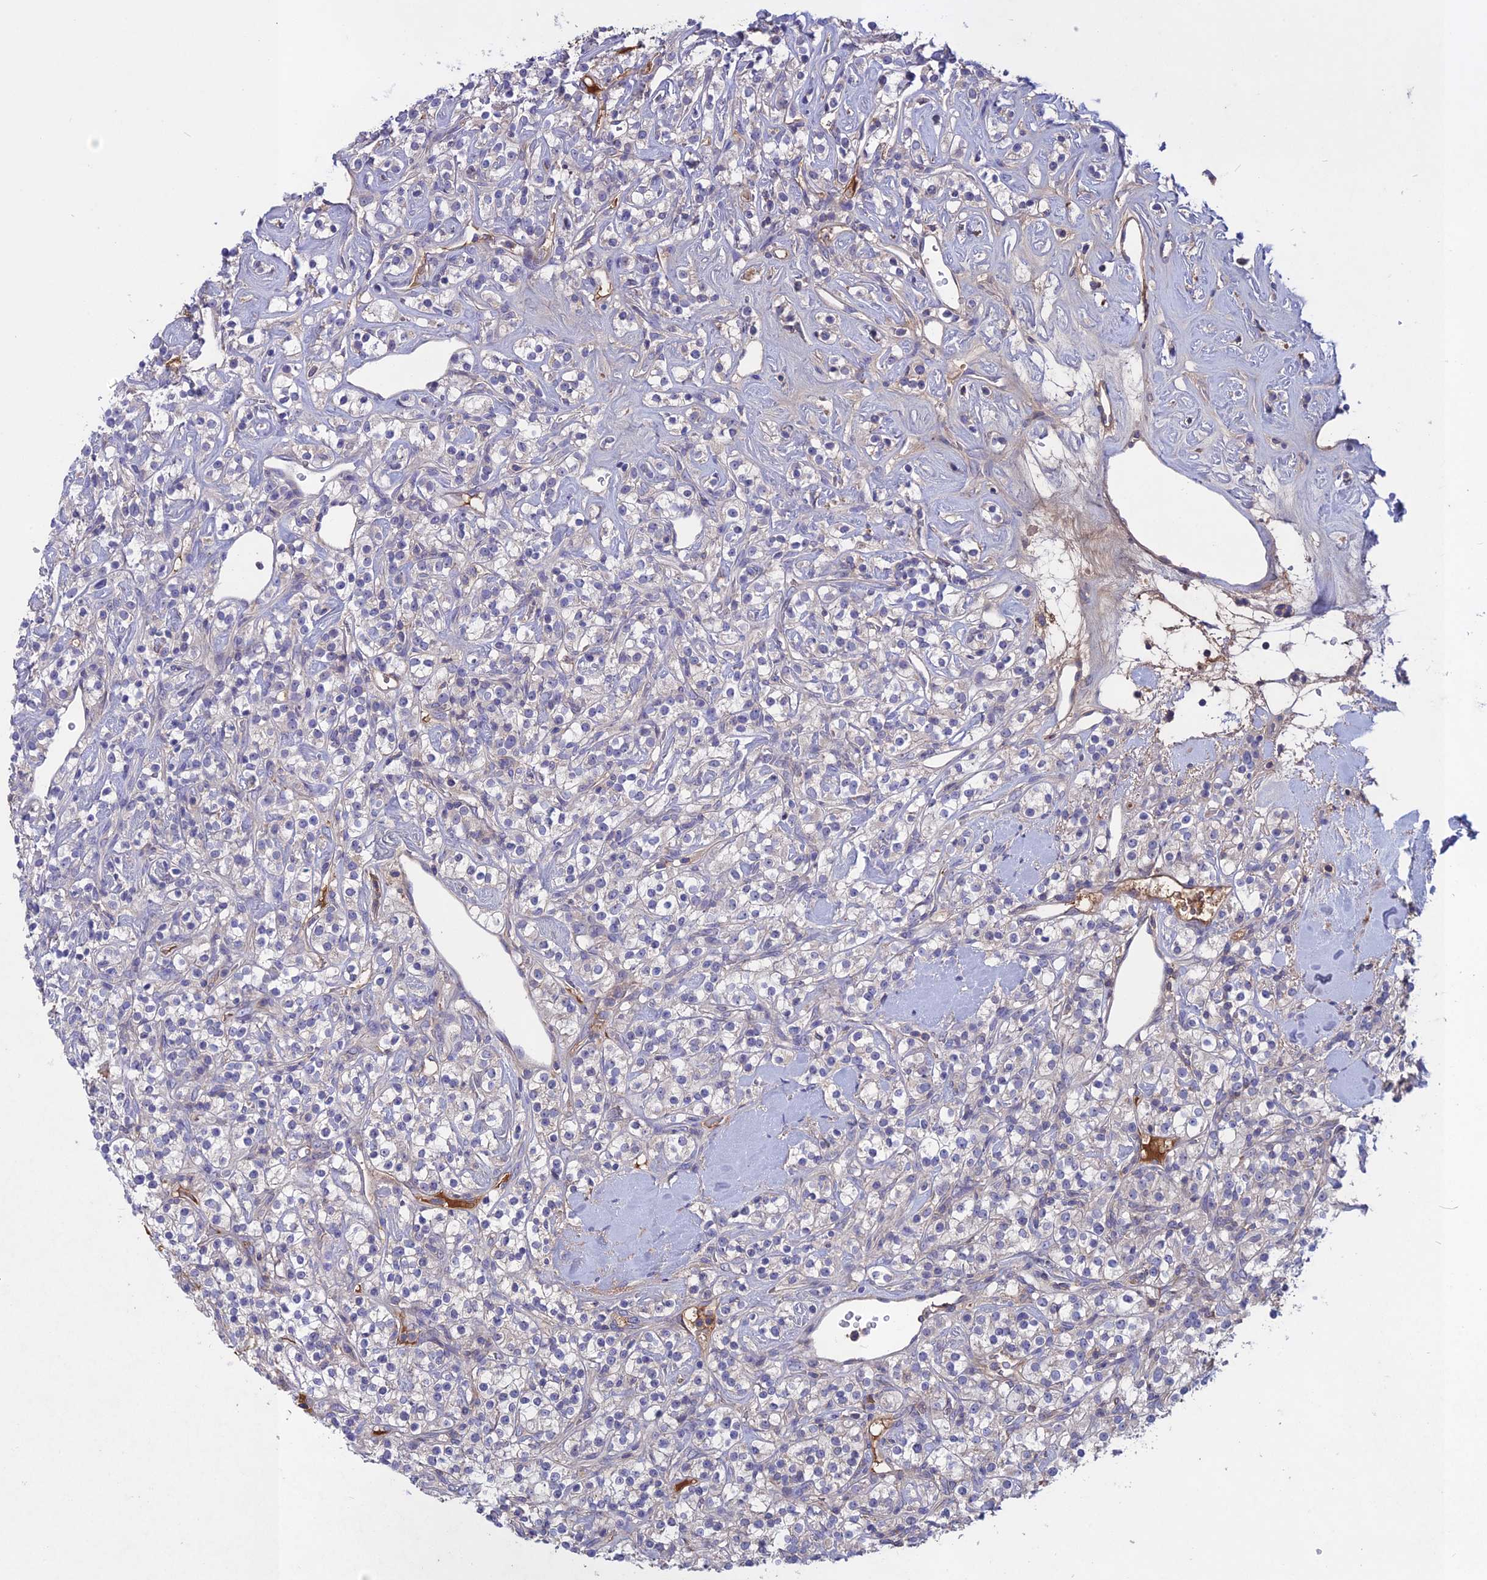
{"staining": {"intensity": "negative", "quantity": "none", "location": "none"}, "tissue": "renal cancer", "cell_type": "Tumor cells", "image_type": "cancer", "snomed": [{"axis": "morphology", "description": "Adenocarcinoma, NOS"}, {"axis": "topography", "description": "Kidney"}], "caption": "A micrograph of human renal cancer is negative for staining in tumor cells. The staining was performed using DAB to visualize the protein expression in brown, while the nuclei were stained in blue with hematoxylin (Magnification: 20x).", "gene": "ADO", "patient": {"sex": "male", "age": 77}}